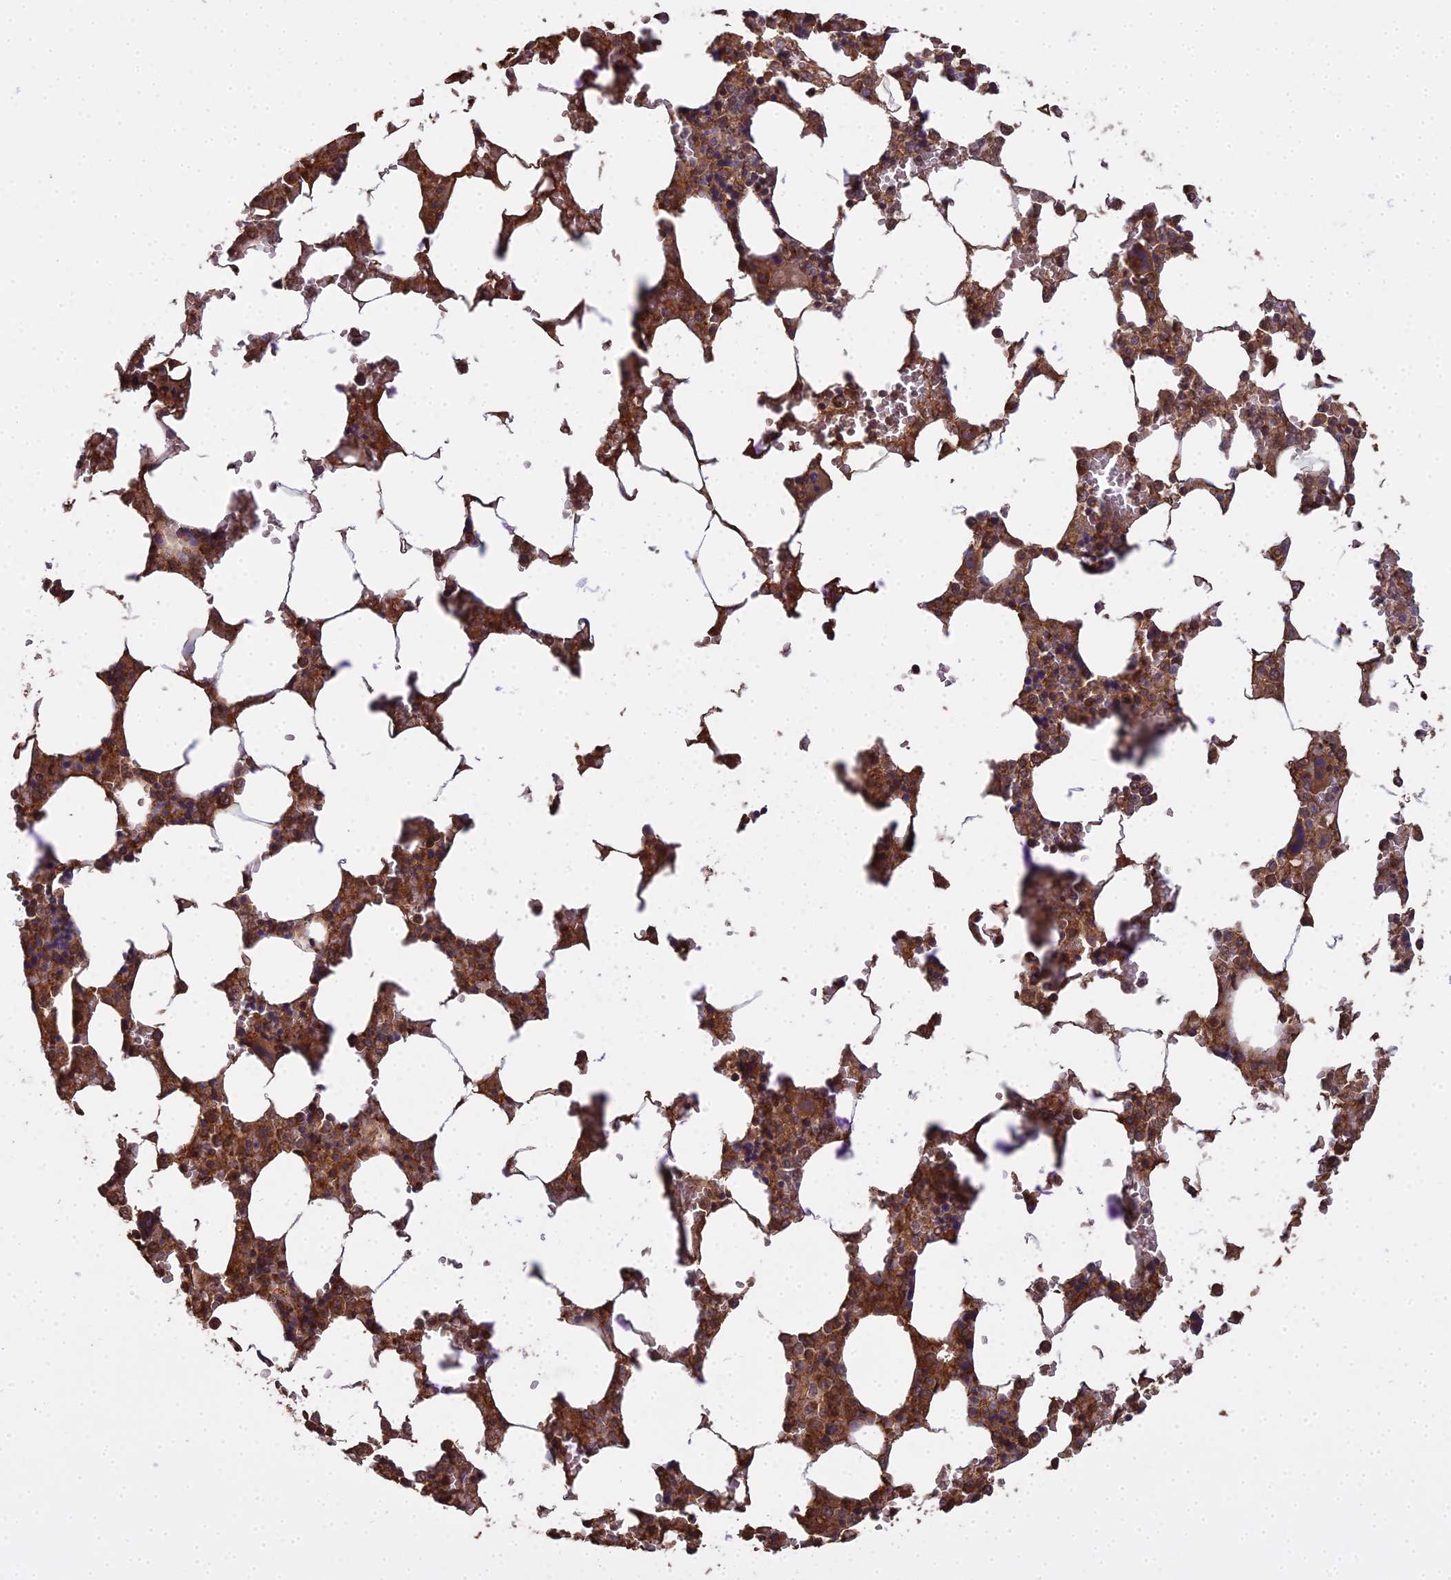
{"staining": {"intensity": "moderate", "quantity": "25%-75%", "location": "cytoplasmic/membranous"}, "tissue": "bone marrow", "cell_type": "Hematopoietic cells", "image_type": "normal", "snomed": [{"axis": "morphology", "description": "Normal tissue, NOS"}, {"axis": "topography", "description": "Bone marrow"}], "caption": "A histopathology image of bone marrow stained for a protein shows moderate cytoplasmic/membranous brown staining in hematopoietic cells. (Stains: DAB in brown, nuclei in blue, Microscopy: brightfield microscopy at high magnification).", "gene": "MEOX1", "patient": {"sex": "male", "age": 64}}